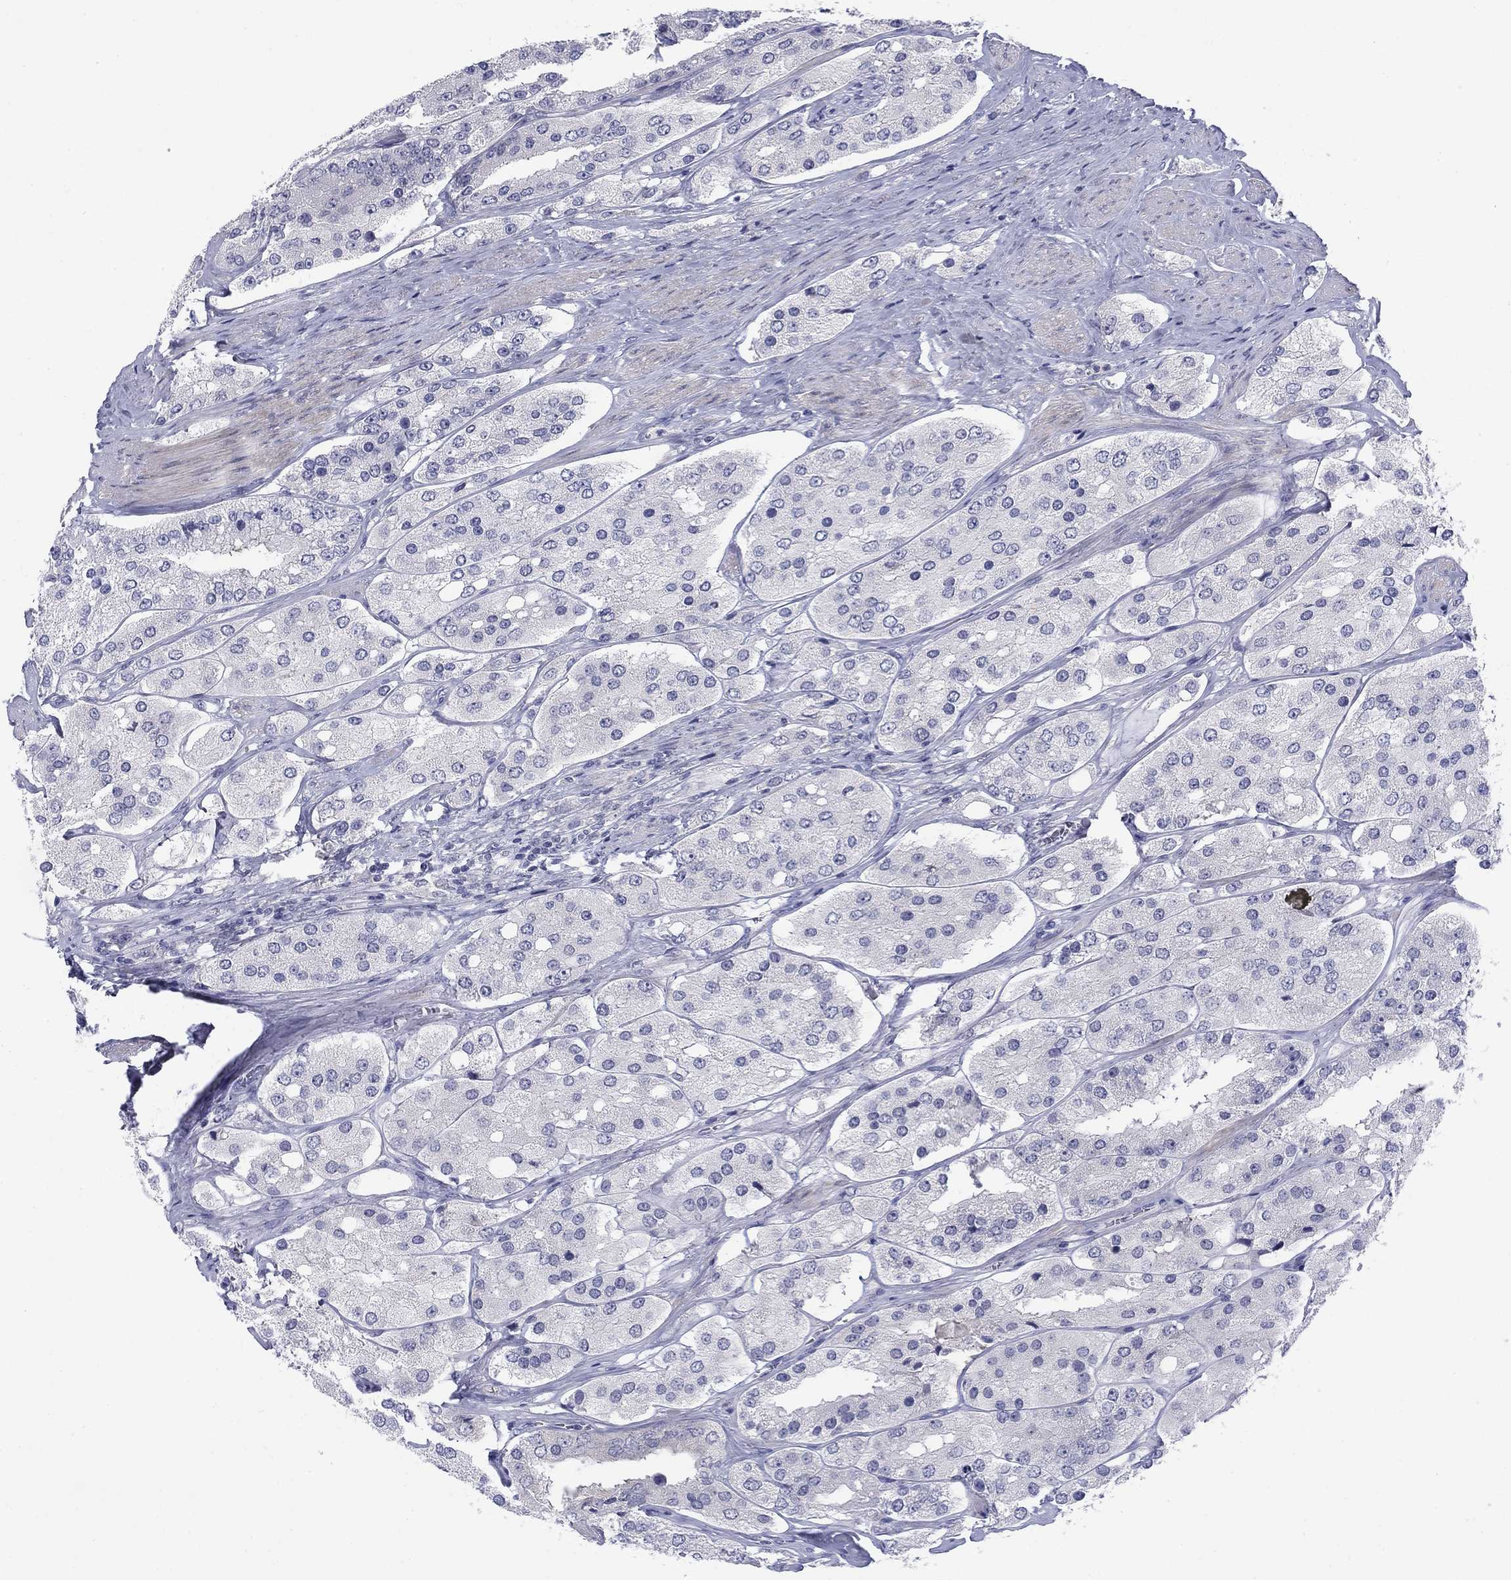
{"staining": {"intensity": "negative", "quantity": "none", "location": "none"}, "tissue": "prostate cancer", "cell_type": "Tumor cells", "image_type": "cancer", "snomed": [{"axis": "morphology", "description": "Adenocarcinoma, Low grade"}, {"axis": "topography", "description": "Prostate"}], "caption": "Protein analysis of adenocarcinoma (low-grade) (prostate) shows no significant staining in tumor cells.", "gene": "CACNA1A", "patient": {"sex": "male", "age": 69}}